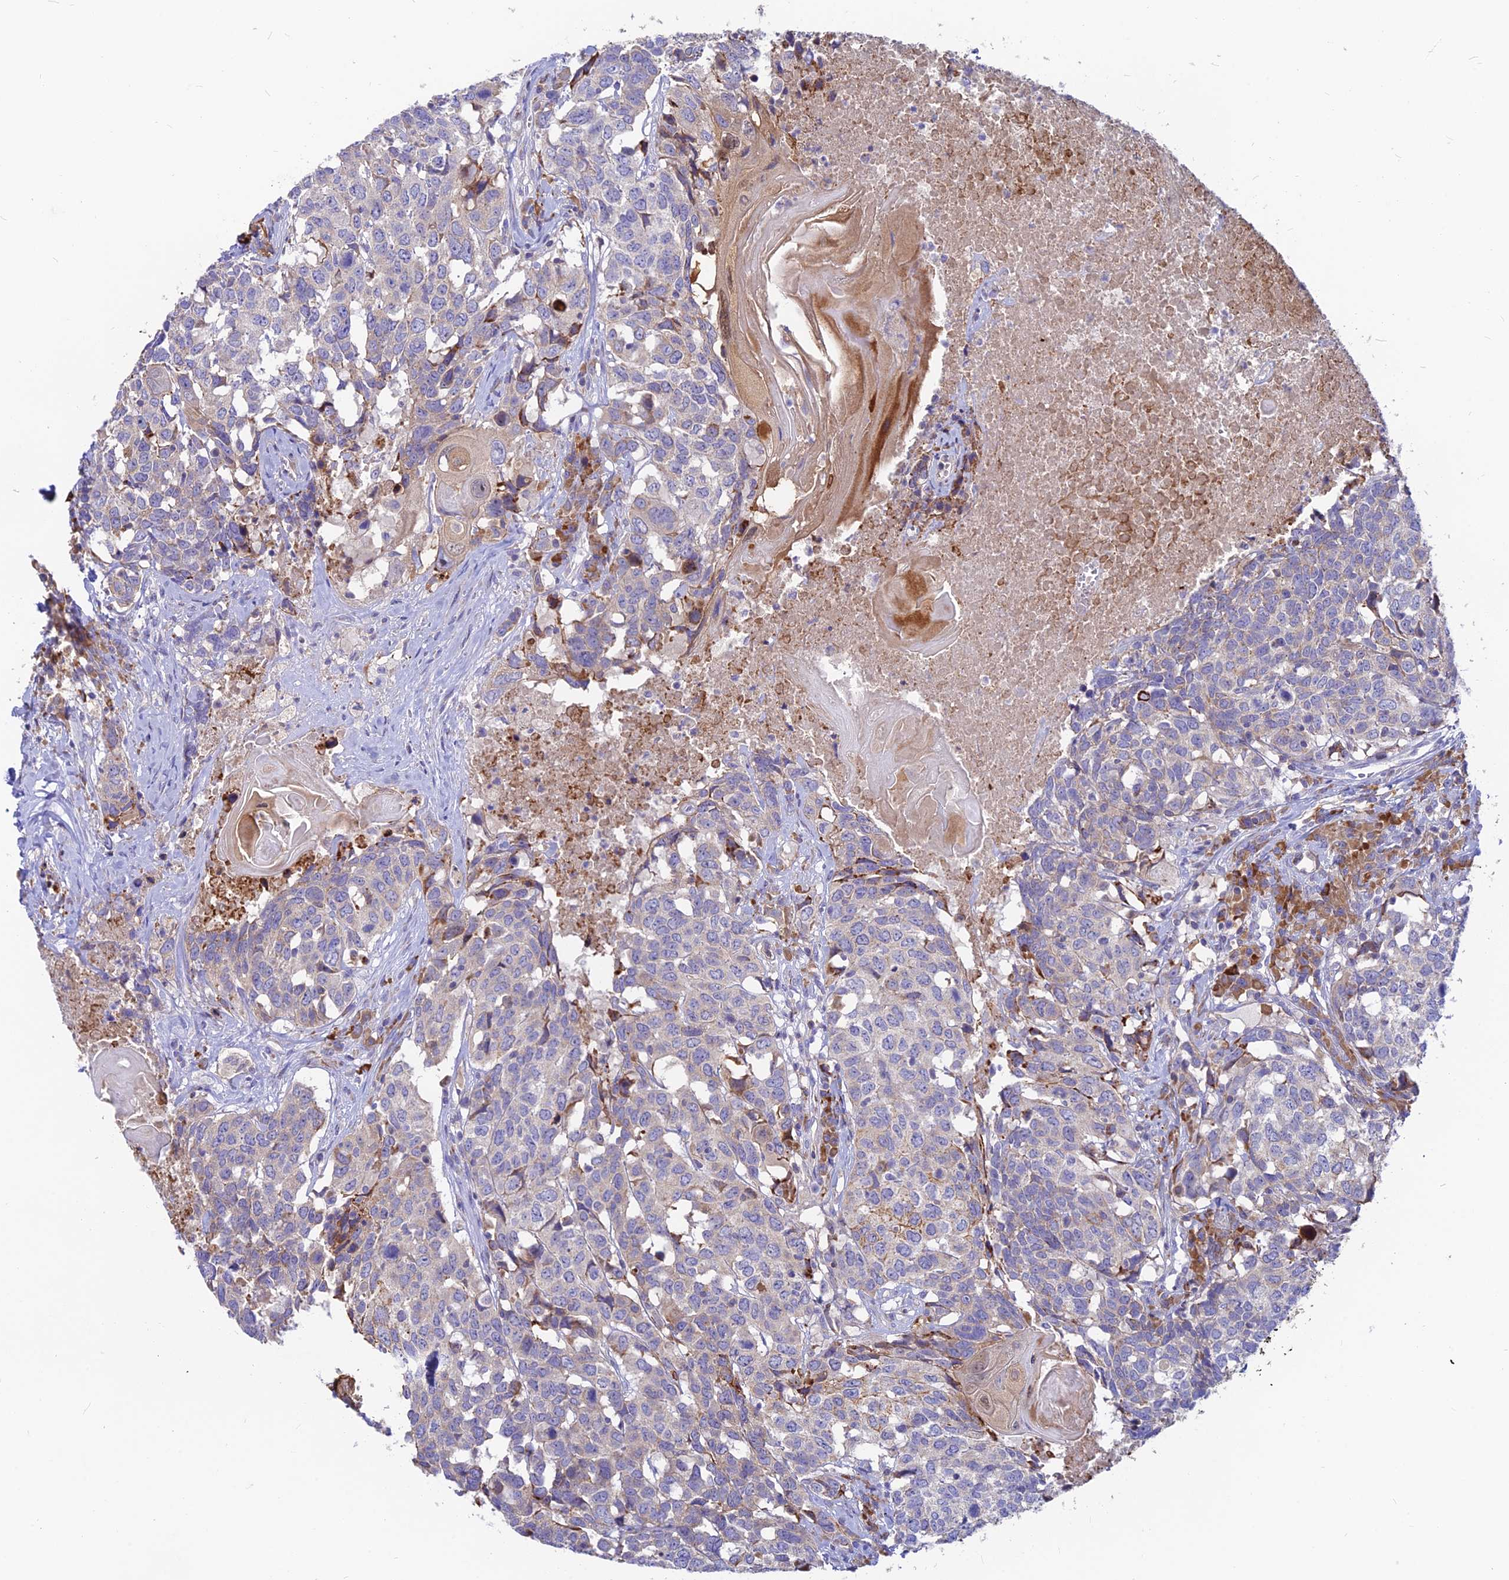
{"staining": {"intensity": "negative", "quantity": "none", "location": "none"}, "tissue": "head and neck cancer", "cell_type": "Tumor cells", "image_type": "cancer", "snomed": [{"axis": "morphology", "description": "Squamous cell carcinoma, NOS"}, {"axis": "topography", "description": "Head-Neck"}], "caption": "IHC image of neoplastic tissue: head and neck cancer (squamous cell carcinoma) stained with DAB (3,3'-diaminobenzidine) reveals no significant protein positivity in tumor cells. (DAB (3,3'-diaminobenzidine) IHC, high magnification).", "gene": "DENND2D", "patient": {"sex": "male", "age": 66}}